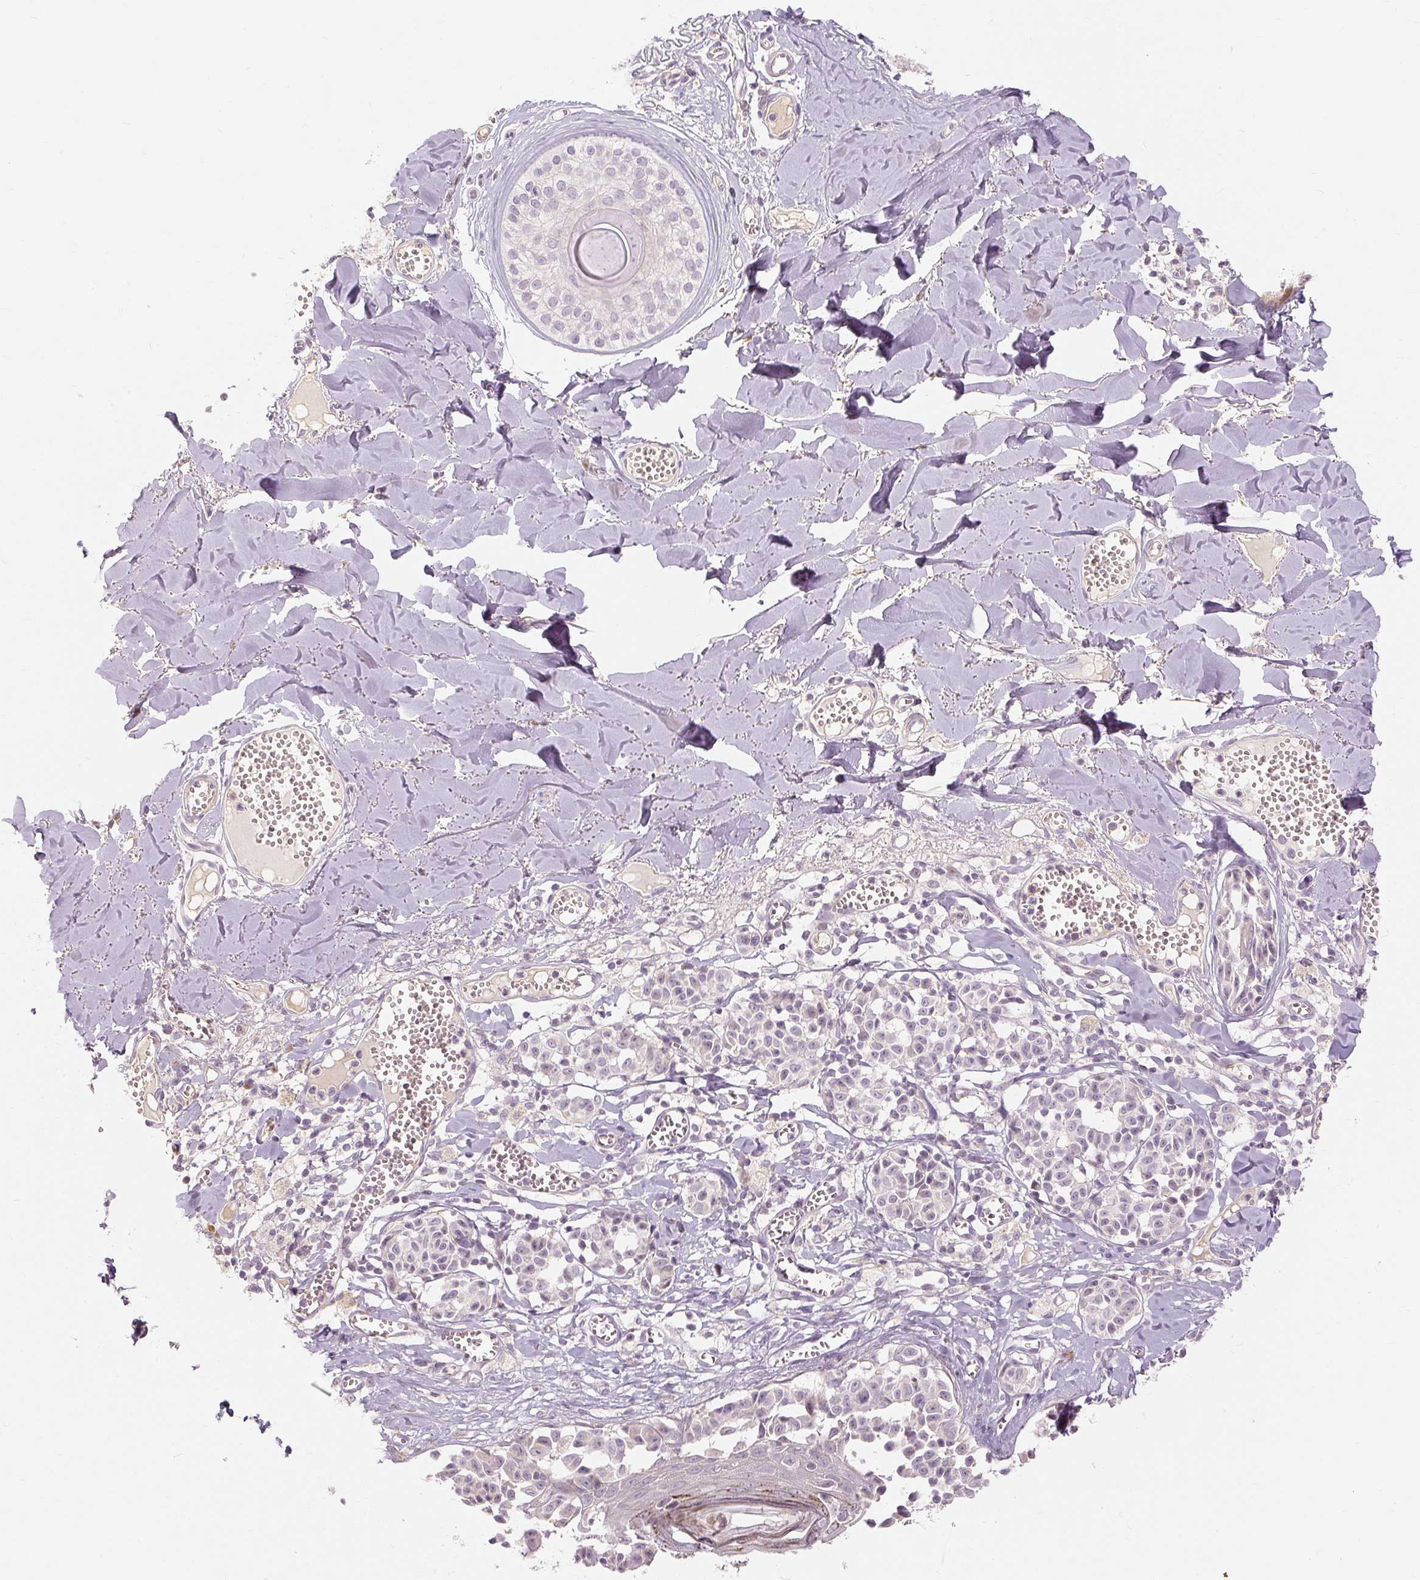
{"staining": {"intensity": "negative", "quantity": "none", "location": "none"}, "tissue": "melanoma", "cell_type": "Tumor cells", "image_type": "cancer", "snomed": [{"axis": "morphology", "description": "Malignant melanoma, NOS"}, {"axis": "topography", "description": "Skin"}], "caption": "Immunohistochemistry image of neoplastic tissue: malignant melanoma stained with DAB (3,3'-diaminobenzidine) displays no significant protein staining in tumor cells.", "gene": "CAPN3", "patient": {"sex": "female", "age": 43}}